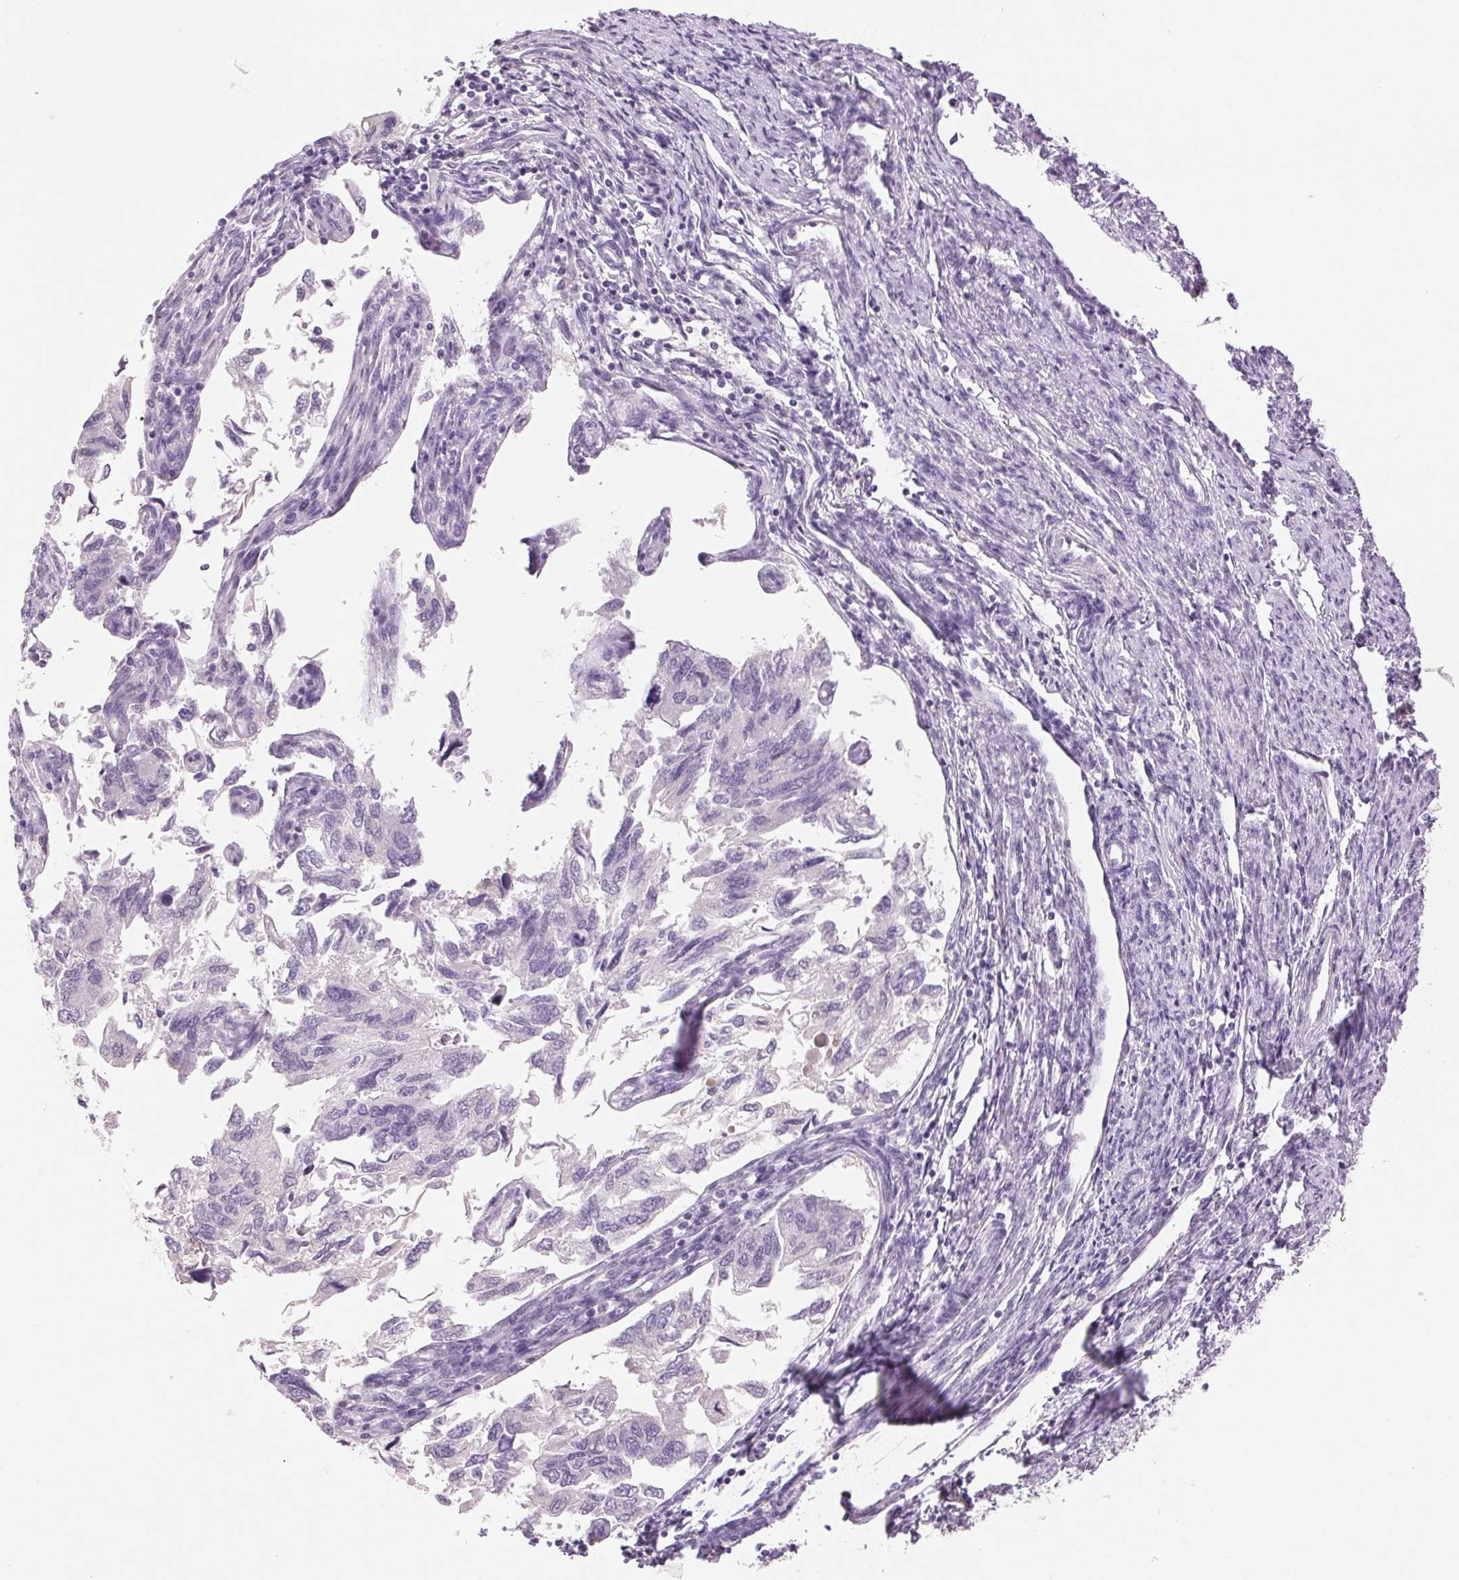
{"staining": {"intensity": "negative", "quantity": "none", "location": "none"}, "tissue": "endometrial cancer", "cell_type": "Tumor cells", "image_type": "cancer", "snomed": [{"axis": "morphology", "description": "Carcinoma, NOS"}, {"axis": "topography", "description": "Uterus"}], "caption": "High power microscopy histopathology image of an immunohistochemistry (IHC) histopathology image of endometrial carcinoma, revealing no significant expression in tumor cells.", "gene": "FXYD4", "patient": {"sex": "female", "age": 76}}